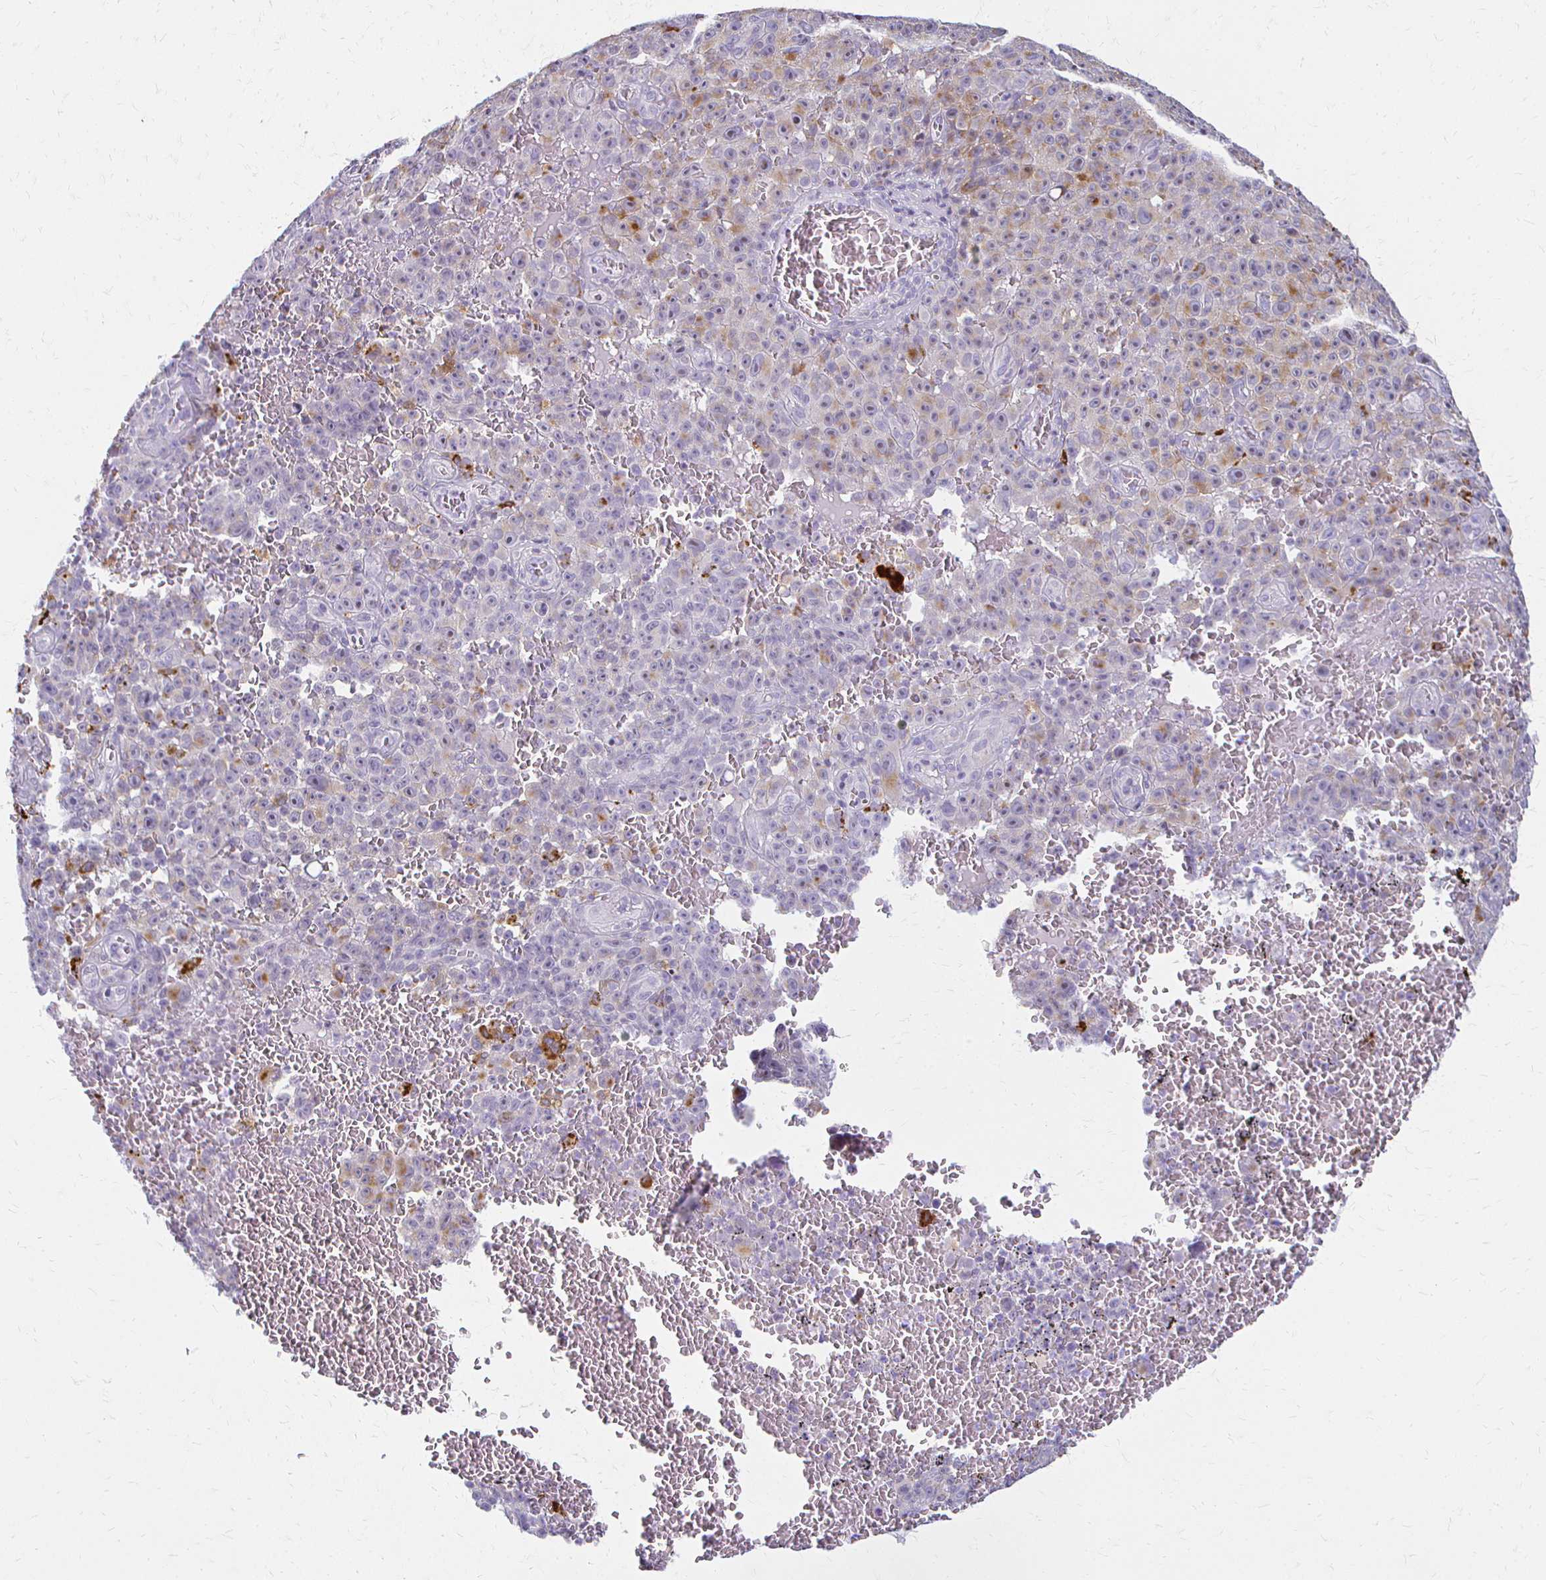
{"staining": {"intensity": "negative", "quantity": "none", "location": "none"}, "tissue": "melanoma", "cell_type": "Tumor cells", "image_type": "cancer", "snomed": [{"axis": "morphology", "description": "Malignant melanoma, NOS"}, {"axis": "topography", "description": "Skin"}], "caption": "The immunohistochemistry histopathology image has no significant staining in tumor cells of melanoma tissue.", "gene": "ACP5", "patient": {"sex": "female", "age": 82}}